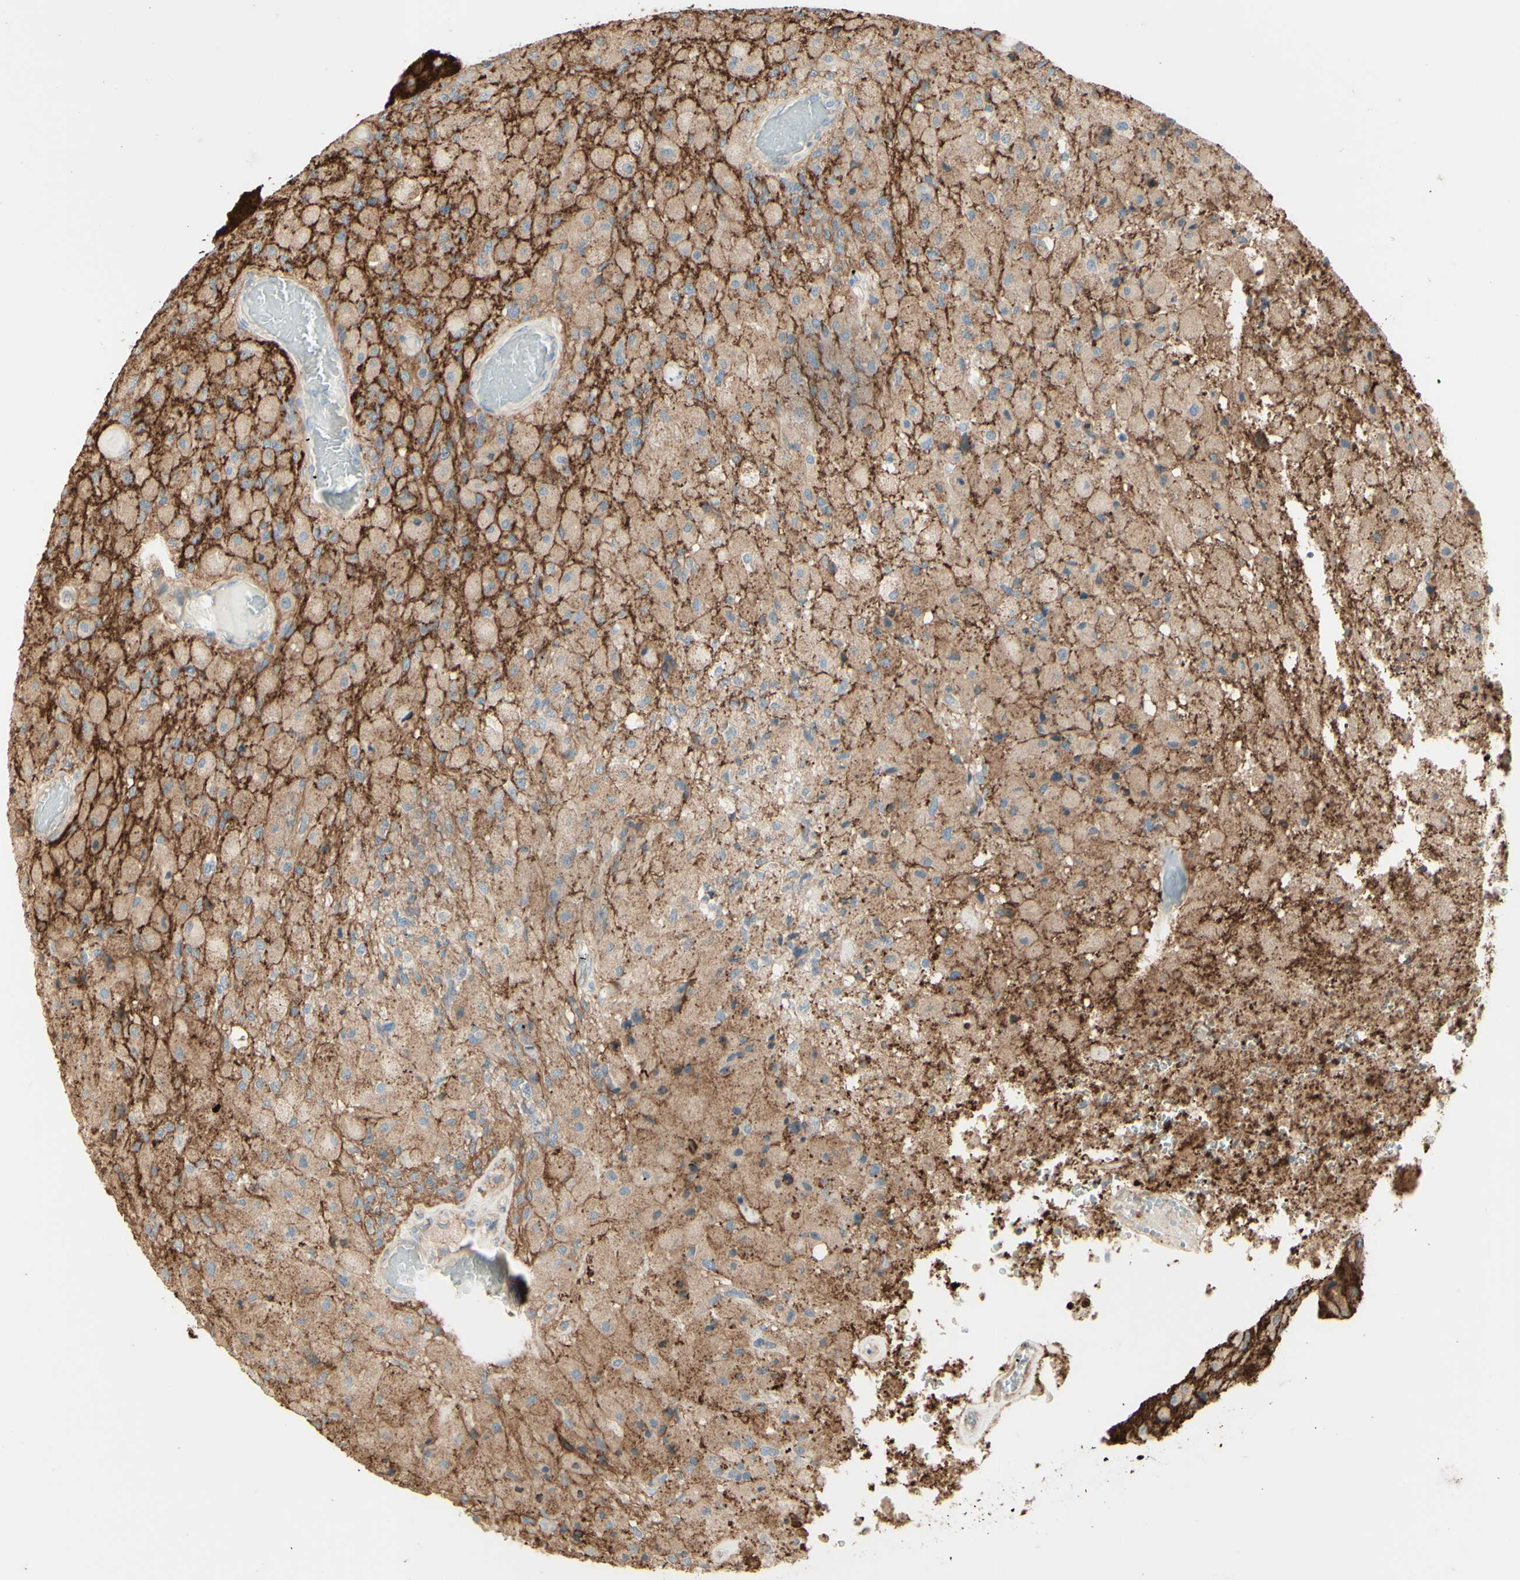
{"staining": {"intensity": "moderate", "quantity": ">75%", "location": "cytoplasmic/membranous"}, "tissue": "glioma", "cell_type": "Tumor cells", "image_type": "cancer", "snomed": [{"axis": "morphology", "description": "Normal tissue, NOS"}, {"axis": "morphology", "description": "Glioma, malignant, High grade"}, {"axis": "topography", "description": "Cerebral cortex"}], "caption": "This is an image of IHC staining of malignant high-grade glioma, which shows moderate expression in the cytoplasmic/membranous of tumor cells.", "gene": "RNF149", "patient": {"sex": "male", "age": 77}}